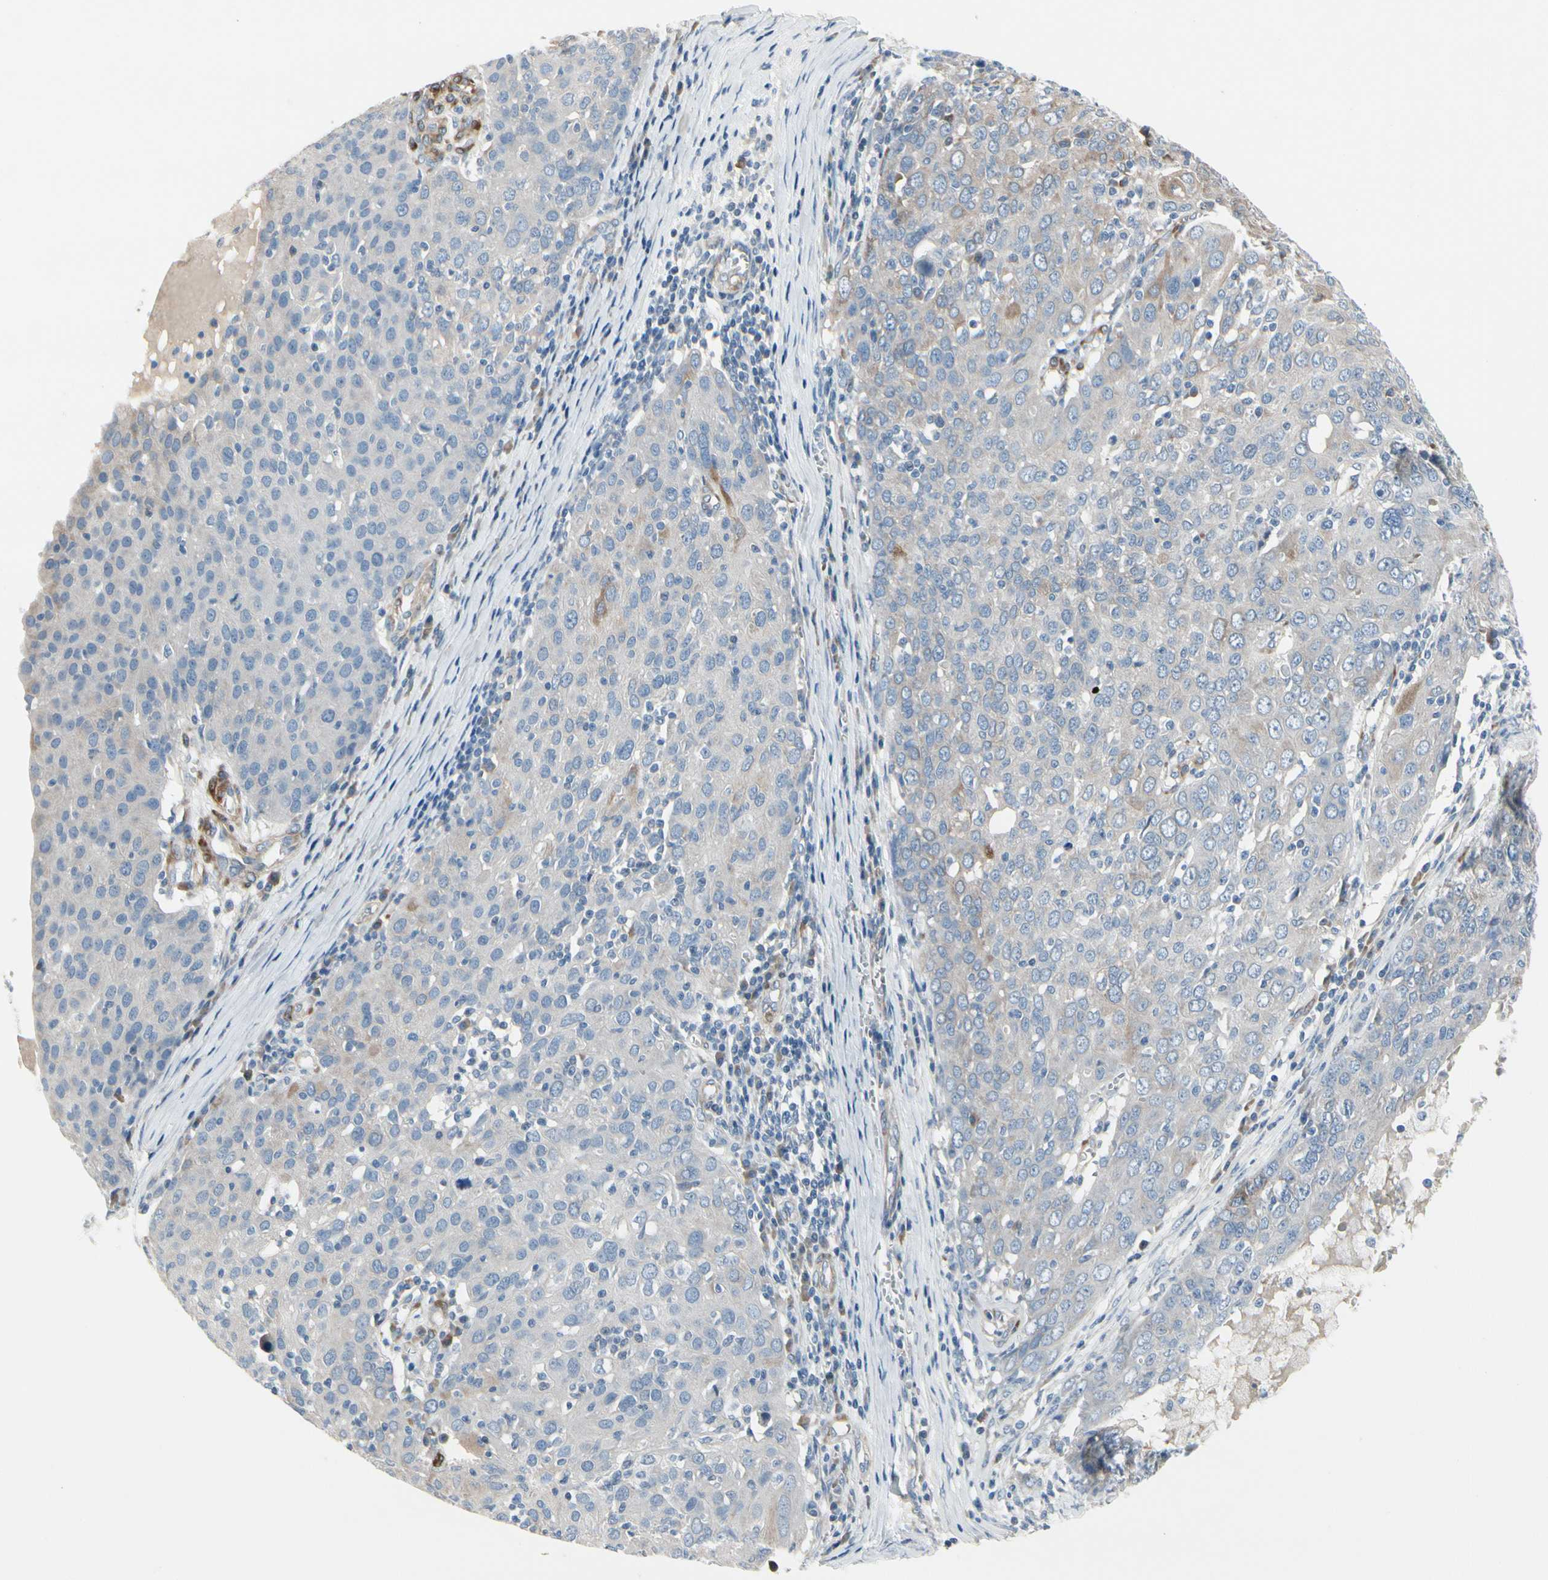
{"staining": {"intensity": "weak", "quantity": "<25%", "location": "cytoplasmic/membranous"}, "tissue": "ovarian cancer", "cell_type": "Tumor cells", "image_type": "cancer", "snomed": [{"axis": "morphology", "description": "Carcinoma, endometroid"}, {"axis": "topography", "description": "Ovary"}], "caption": "IHC image of neoplastic tissue: endometroid carcinoma (ovarian) stained with DAB (3,3'-diaminobenzidine) exhibits no significant protein staining in tumor cells.", "gene": "MAP2", "patient": {"sex": "female", "age": 50}}